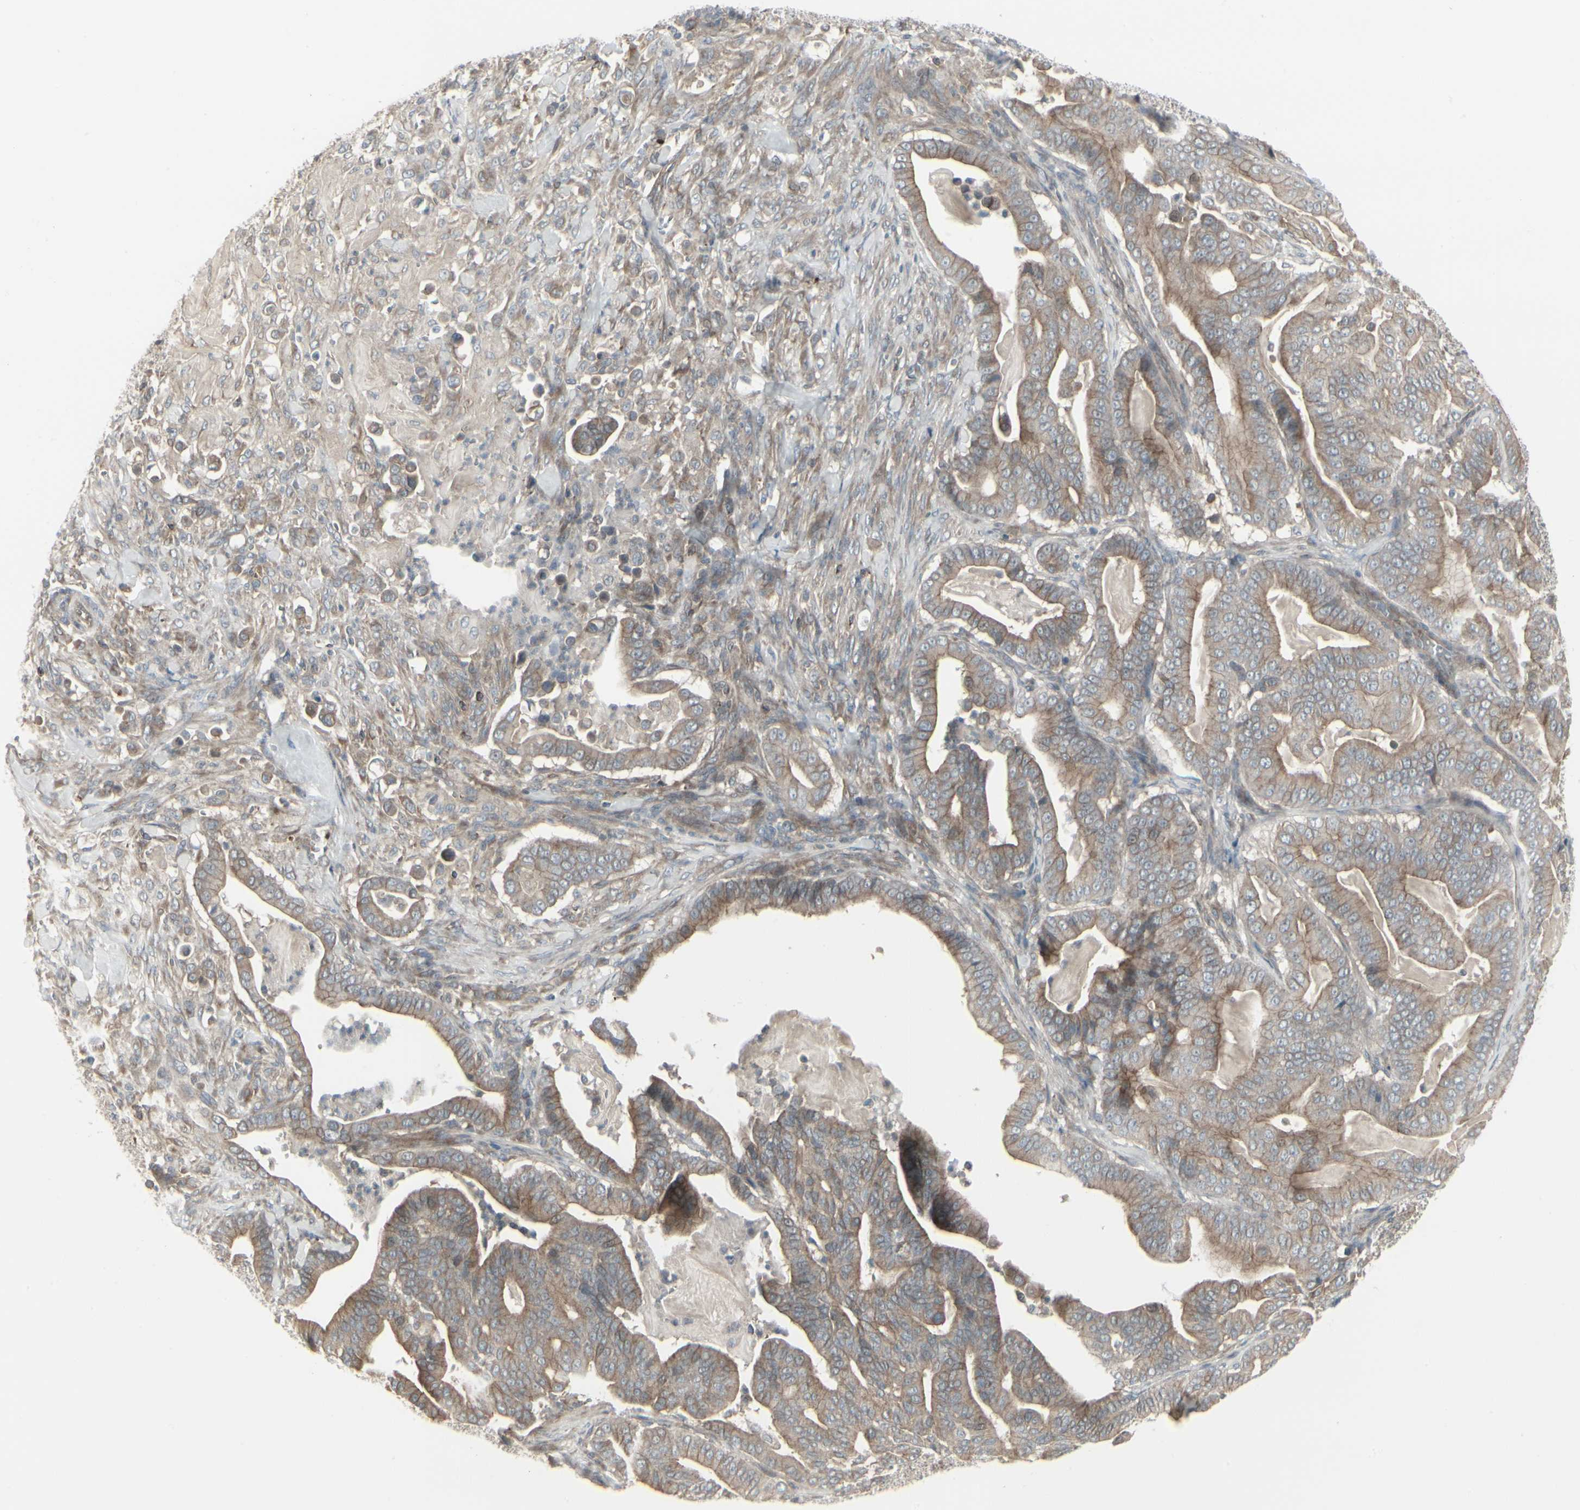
{"staining": {"intensity": "moderate", "quantity": ">75%", "location": "cytoplasmic/membranous"}, "tissue": "pancreatic cancer", "cell_type": "Tumor cells", "image_type": "cancer", "snomed": [{"axis": "morphology", "description": "Adenocarcinoma, NOS"}, {"axis": "topography", "description": "Pancreas"}], "caption": "IHC (DAB (3,3'-diaminobenzidine)) staining of pancreatic cancer shows moderate cytoplasmic/membranous protein staining in about >75% of tumor cells. (Stains: DAB in brown, nuclei in blue, Microscopy: brightfield microscopy at high magnification).", "gene": "EPS15", "patient": {"sex": "male", "age": 63}}